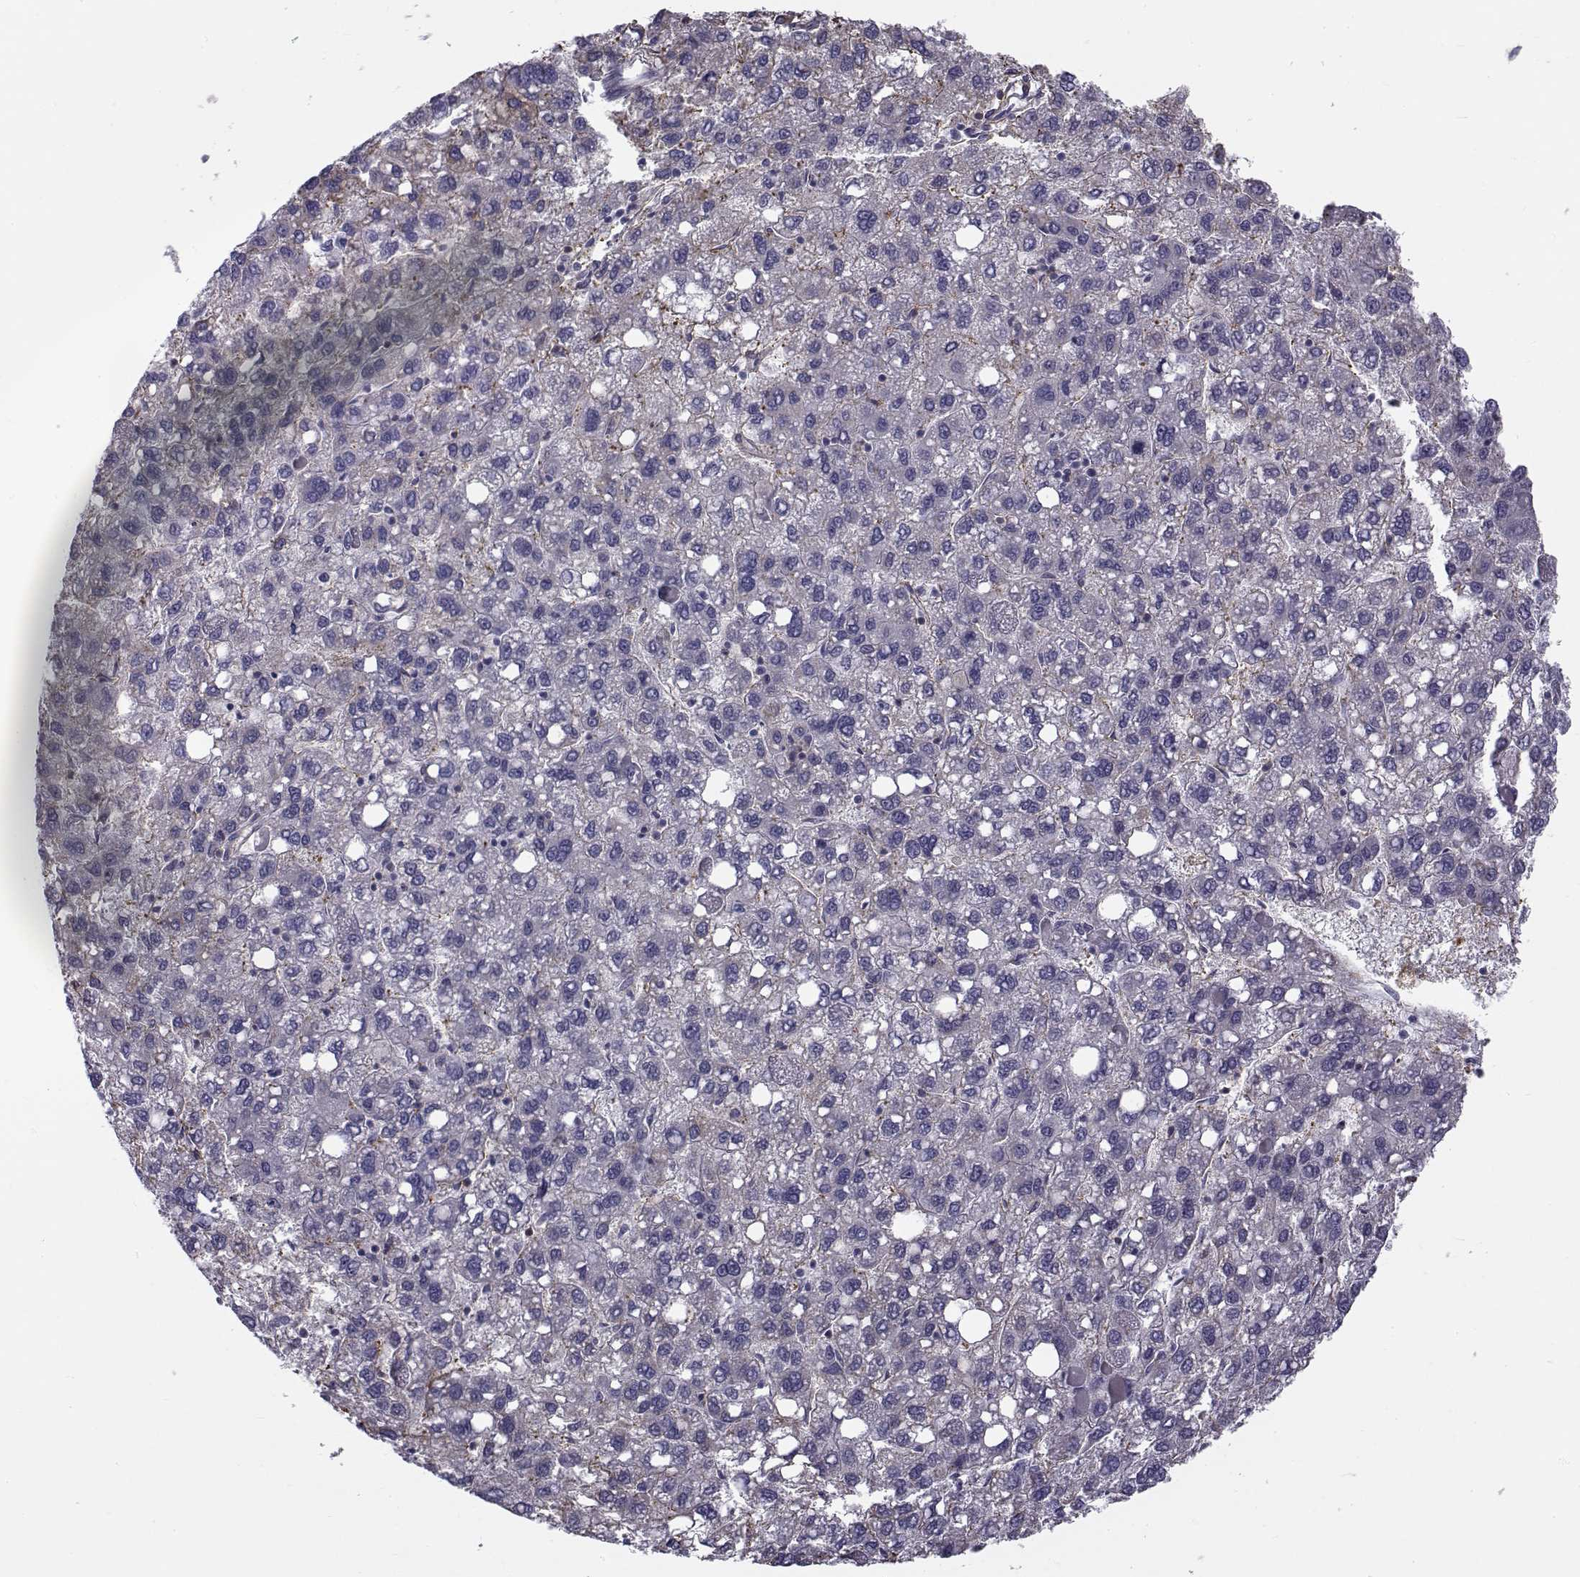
{"staining": {"intensity": "negative", "quantity": "none", "location": "none"}, "tissue": "liver cancer", "cell_type": "Tumor cells", "image_type": "cancer", "snomed": [{"axis": "morphology", "description": "Carcinoma, Hepatocellular, NOS"}, {"axis": "topography", "description": "Liver"}], "caption": "Immunohistochemistry (IHC) photomicrograph of neoplastic tissue: hepatocellular carcinoma (liver) stained with DAB shows no significant protein positivity in tumor cells.", "gene": "LRRC27", "patient": {"sex": "female", "age": 82}}